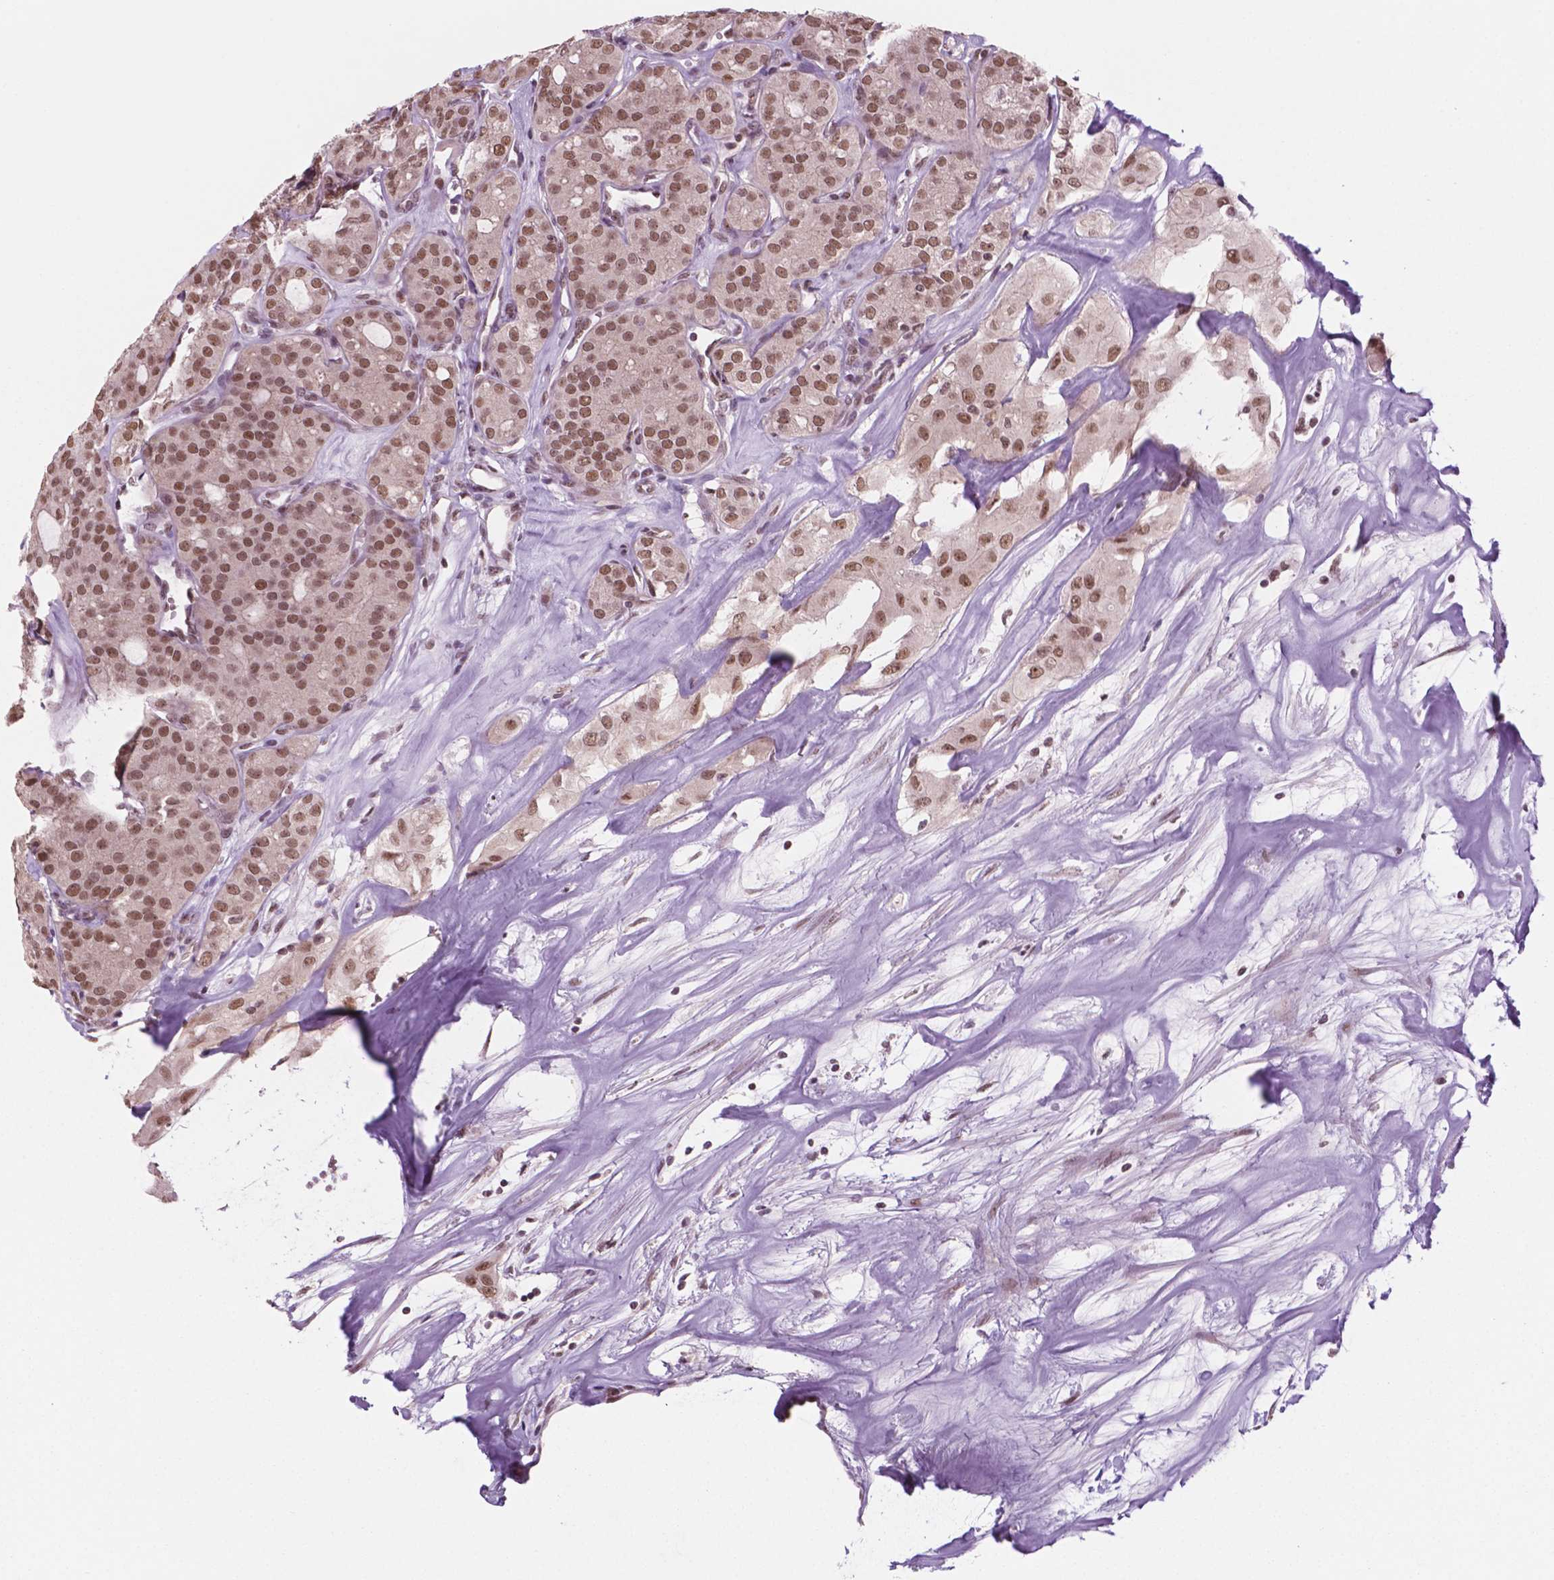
{"staining": {"intensity": "moderate", "quantity": ">75%", "location": "nuclear"}, "tissue": "thyroid cancer", "cell_type": "Tumor cells", "image_type": "cancer", "snomed": [{"axis": "morphology", "description": "Follicular adenoma carcinoma, NOS"}, {"axis": "topography", "description": "Thyroid gland"}], "caption": "Immunohistochemical staining of follicular adenoma carcinoma (thyroid) shows medium levels of moderate nuclear protein expression in about >75% of tumor cells.", "gene": "POLR2E", "patient": {"sex": "male", "age": 75}}